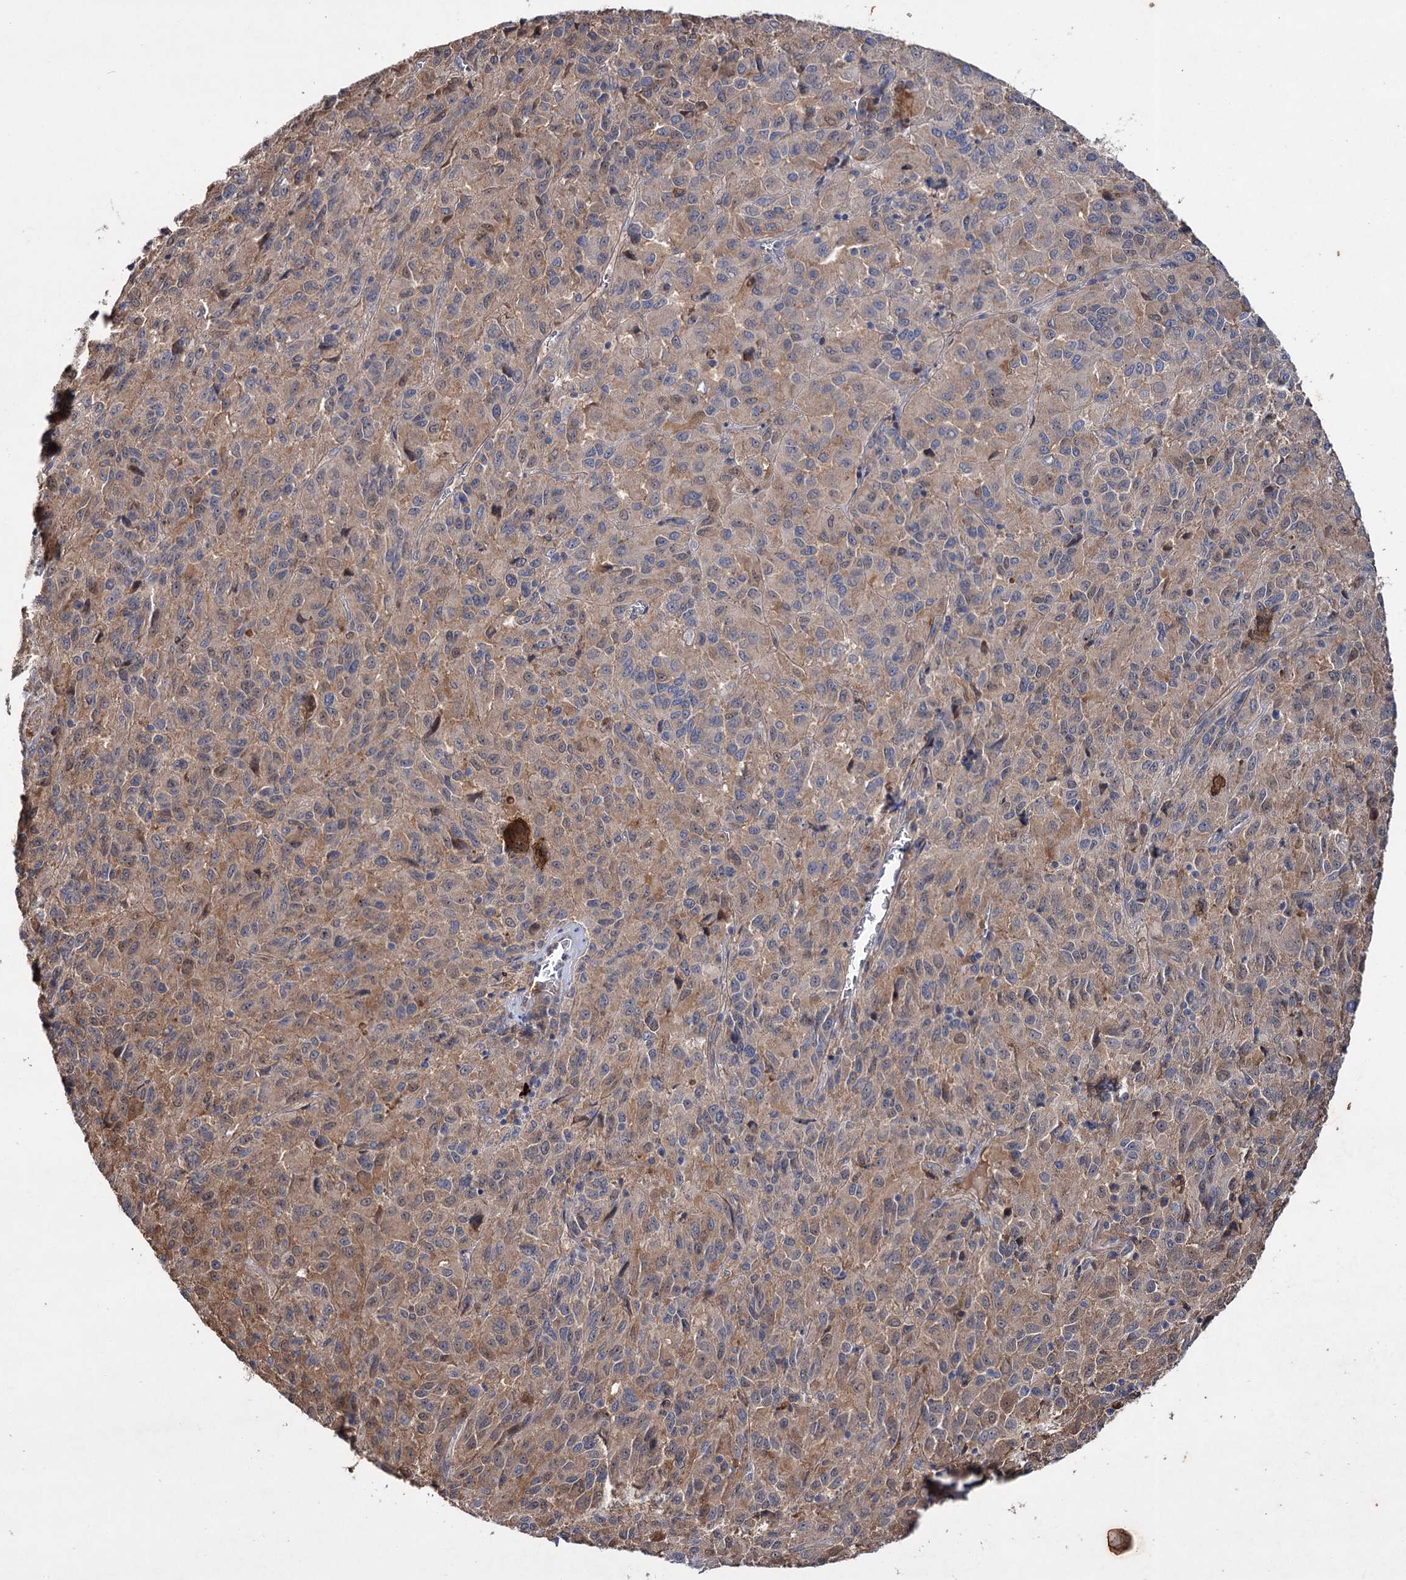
{"staining": {"intensity": "moderate", "quantity": "25%-75%", "location": "cytoplasmic/membranous"}, "tissue": "melanoma", "cell_type": "Tumor cells", "image_type": "cancer", "snomed": [{"axis": "morphology", "description": "Malignant melanoma, Metastatic site"}, {"axis": "topography", "description": "Lung"}], "caption": "The micrograph reveals immunohistochemical staining of malignant melanoma (metastatic site). There is moderate cytoplasmic/membranous expression is appreciated in about 25%-75% of tumor cells. The staining is performed using DAB (3,3'-diaminobenzidine) brown chromogen to label protein expression. The nuclei are counter-stained blue using hematoxylin.", "gene": "PTPN3", "patient": {"sex": "male", "age": 64}}